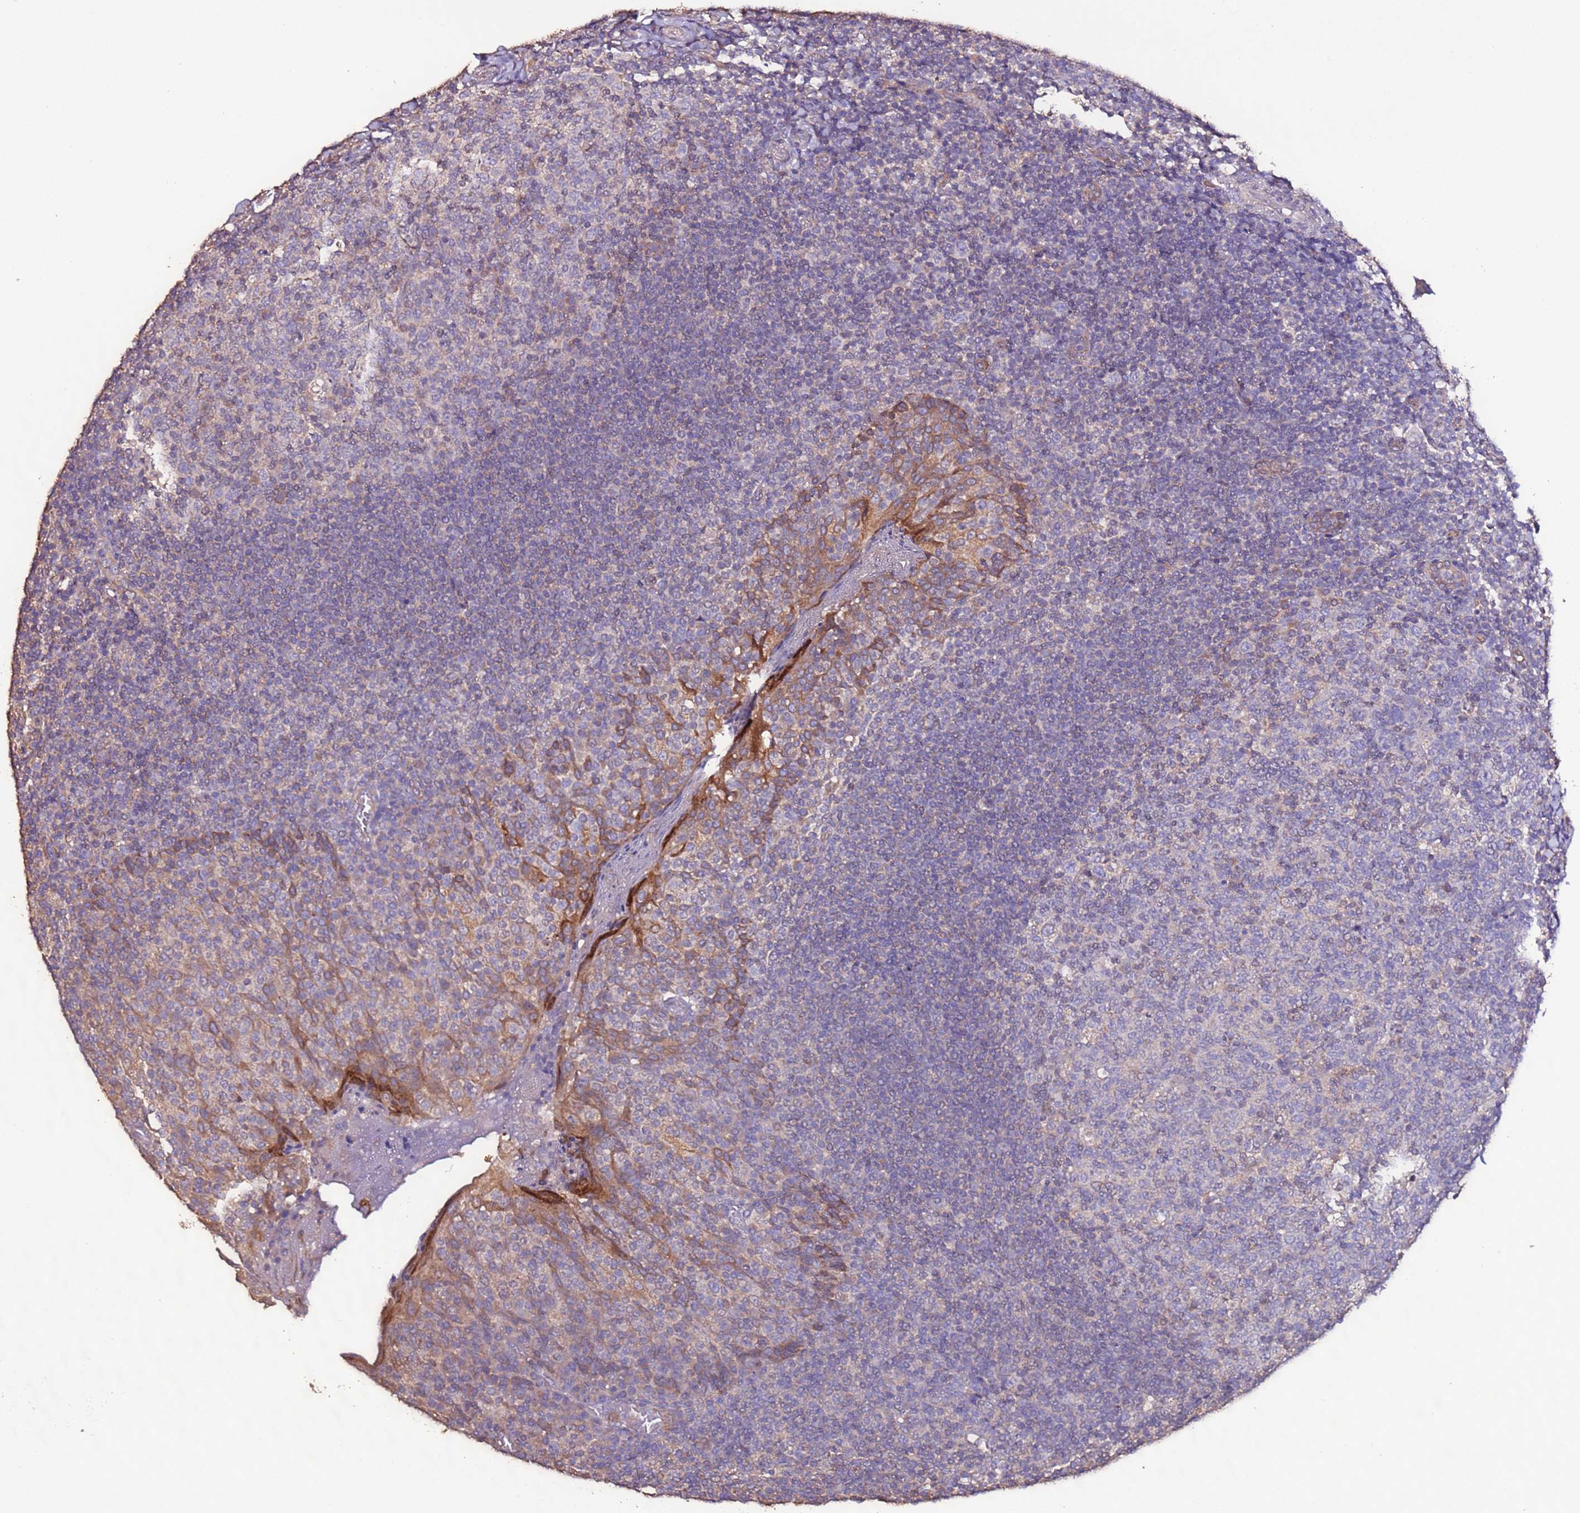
{"staining": {"intensity": "negative", "quantity": "none", "location": "none"}, "tissue": "tonsil", "cell_type": "Germinal center cells", "image_type": "normal", "snomed": [{"axis": "morphology", "description": "Normal tissue, NOS"}, {"axis": "topography", "description": "Tonsil"}], "caption": "There is no significant staining in germinal center cells of tonsil. (DAB immunohistochemistry, high magnification).", "gene": "SLC41A3", "patient": {"sex": "female", "age": 19}}